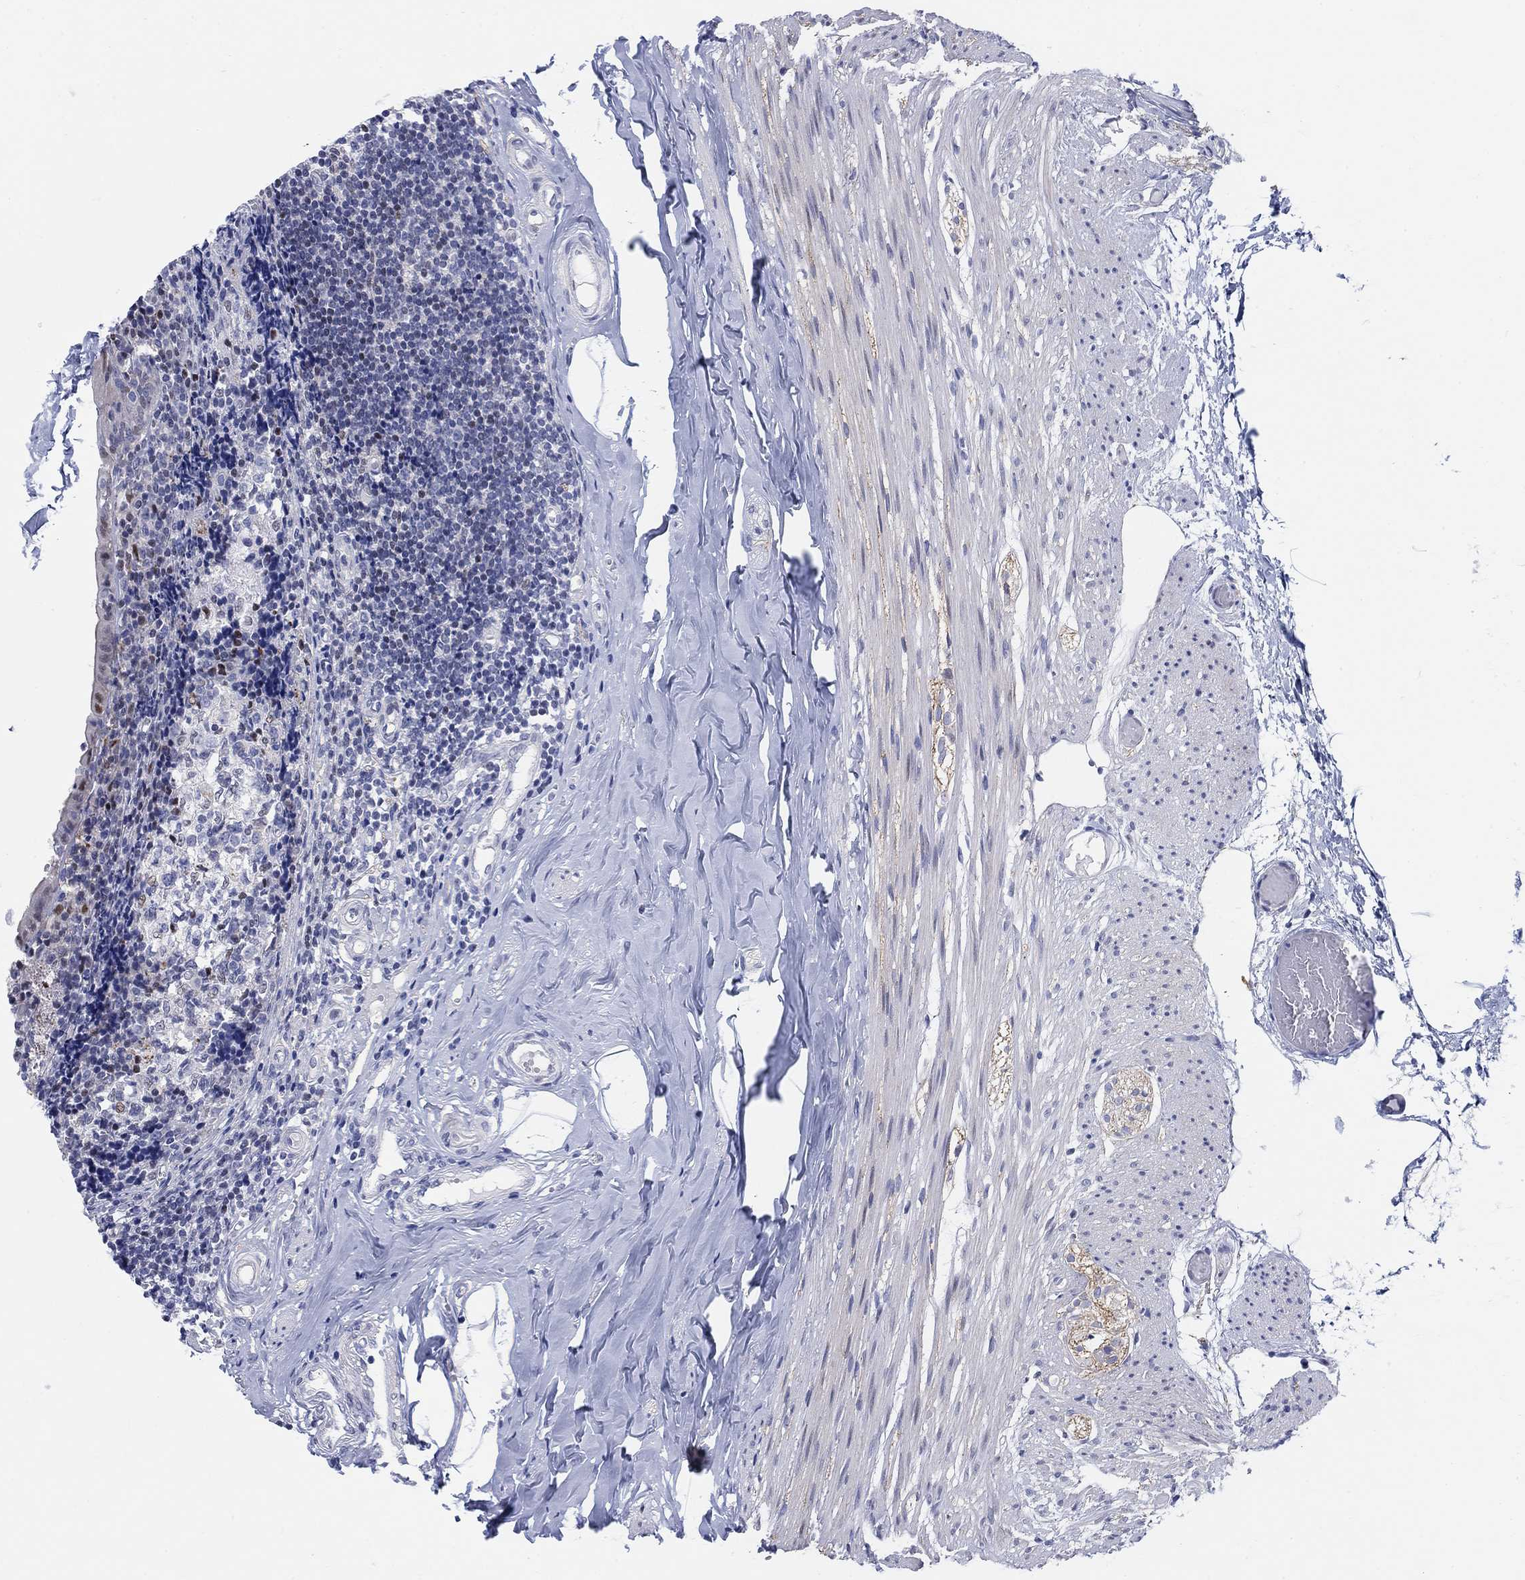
{"staining": {"intensity": "moderate", "quantity": "<25%", "location": "nuclear"}, "tissue": "appendix", "cell_type": "Glandular cells", "image_type": "normal", "snomed": [{"axis": "morphology", "description": "Normal tissue, NOS"}, {"axis": "topography", "description": "Appendix"}], "caption": "IHC of normal appendix exhibits low levels of moderate nuclear positivity in about <25% of glandular cells. (DAB (3,3'-diaminobenzidine) IHC with brightfield microscopy, high magnification).", "gene": "MYO3A", "patient": {"sex": "female", "age": 23}}